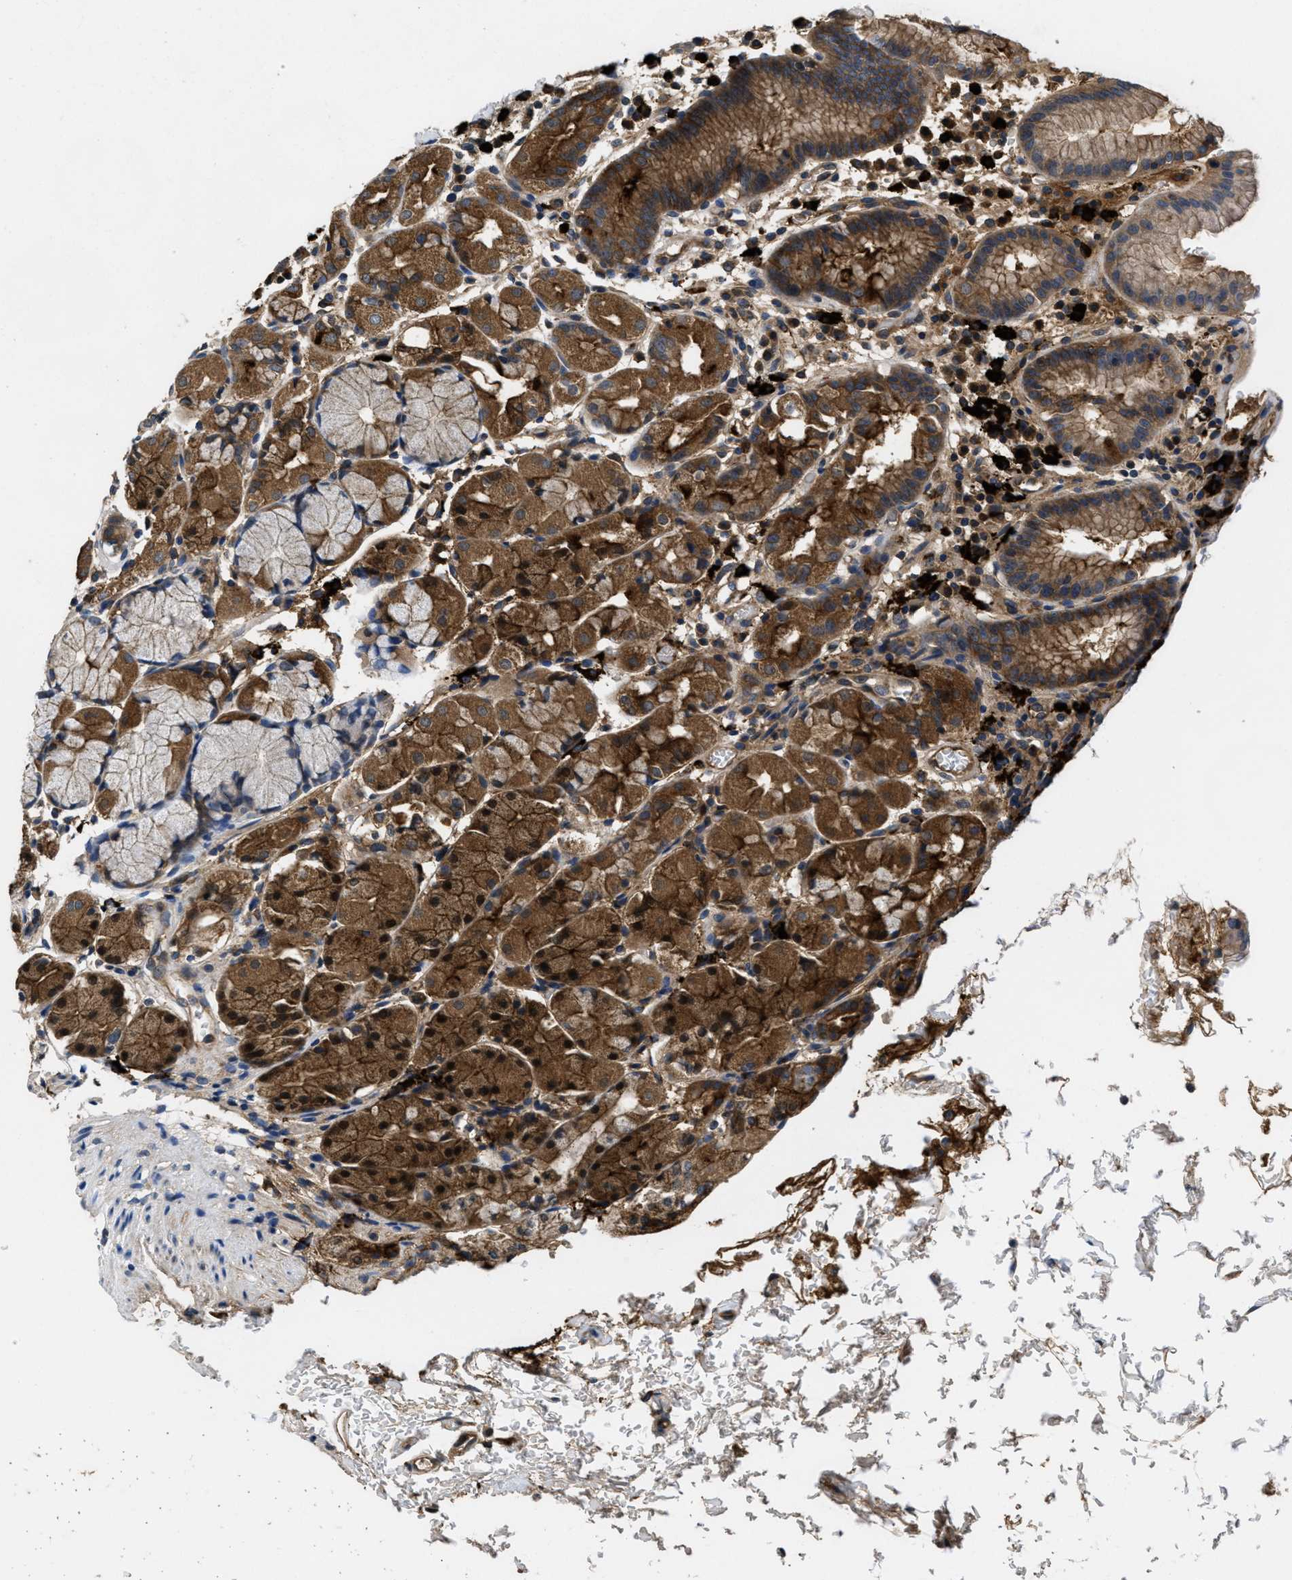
{"staining": {"intensity": "strong", "quantity": "25%-75%", "location": "cytoplasmic/membranous,nuclear"}, "tissue": "stomach", "cell_type": "Glandular cells", "image_type": "normal", "snomed": [{"axis": "morphology", "description": "Normal tissue, NOS"}, {"axis": "topography", "description": "Stomach"}, {"axis": "topography", "description": "Stomach, lower"}], "caption": "The image displays staining of benign stomach, revealing strong cytoplasmic/membranous,nuclear protein staining (brown color) within glandular cells.", "gene": "GALK1", "patient": {"sex": "female", "age": 75}}